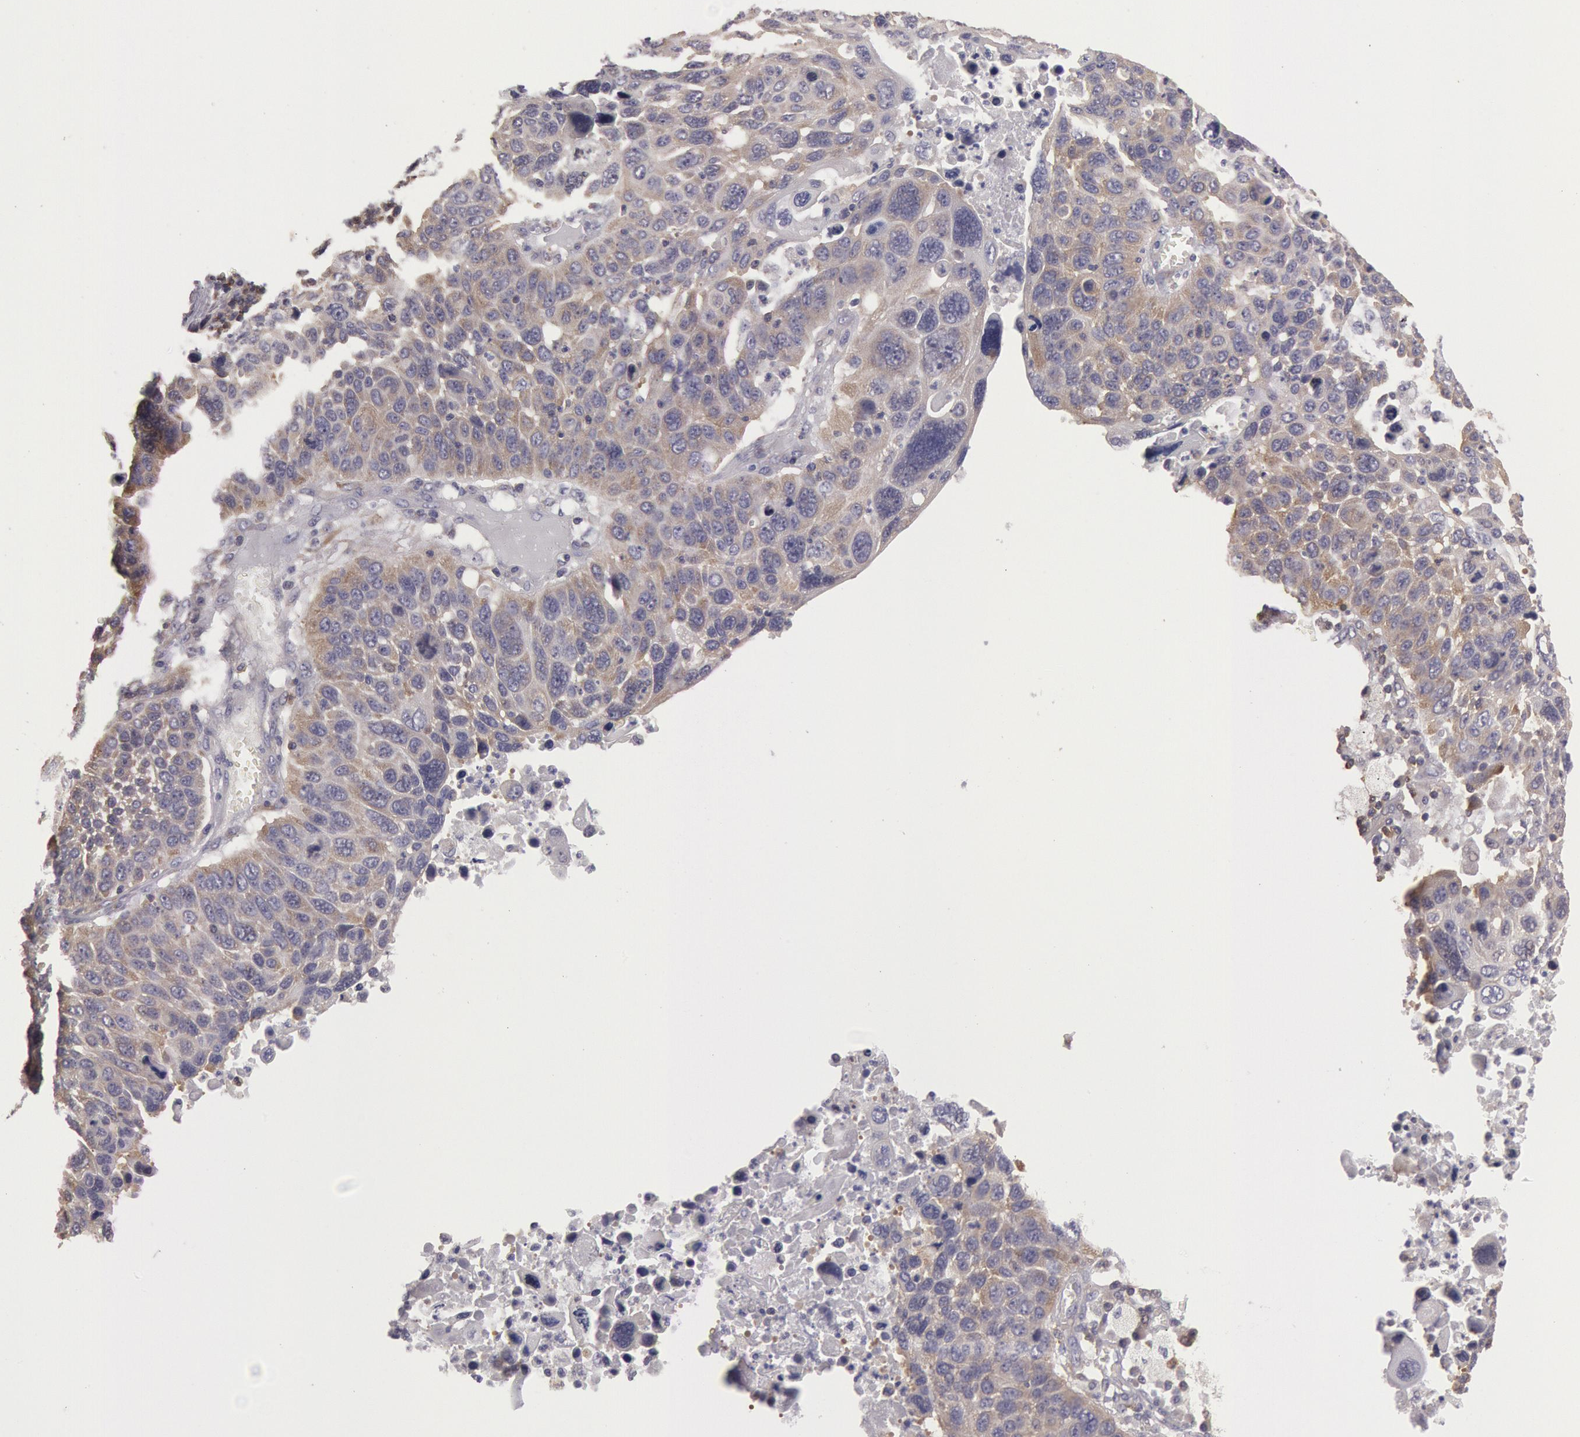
{"staining": {"intensity": "weak", "quantity": ">75%", "location": "cytoplasmic/membranous"}, "tissue": "lung cancer", "cell_type": "Tumor cells", "image_type": "cancer", "snomed": [{"axis": "morphology", "description": "Squamous cell carcinoma, NOS"}, {"axis": "topography", "description": "Lung"}], "caption": "Lung cancer stained with immunohistochemistry shows weak cytoplasmic/membranous positivity in approximately >75% of tumor cells. Using DAB (3,3'-diaminobenzidine) (brown) and hematoxylin (blue) stains, captured at high magnification using brightfield microscopy.", "gene": "NMT2", "patient": {"sex": "male", "age": 68}}